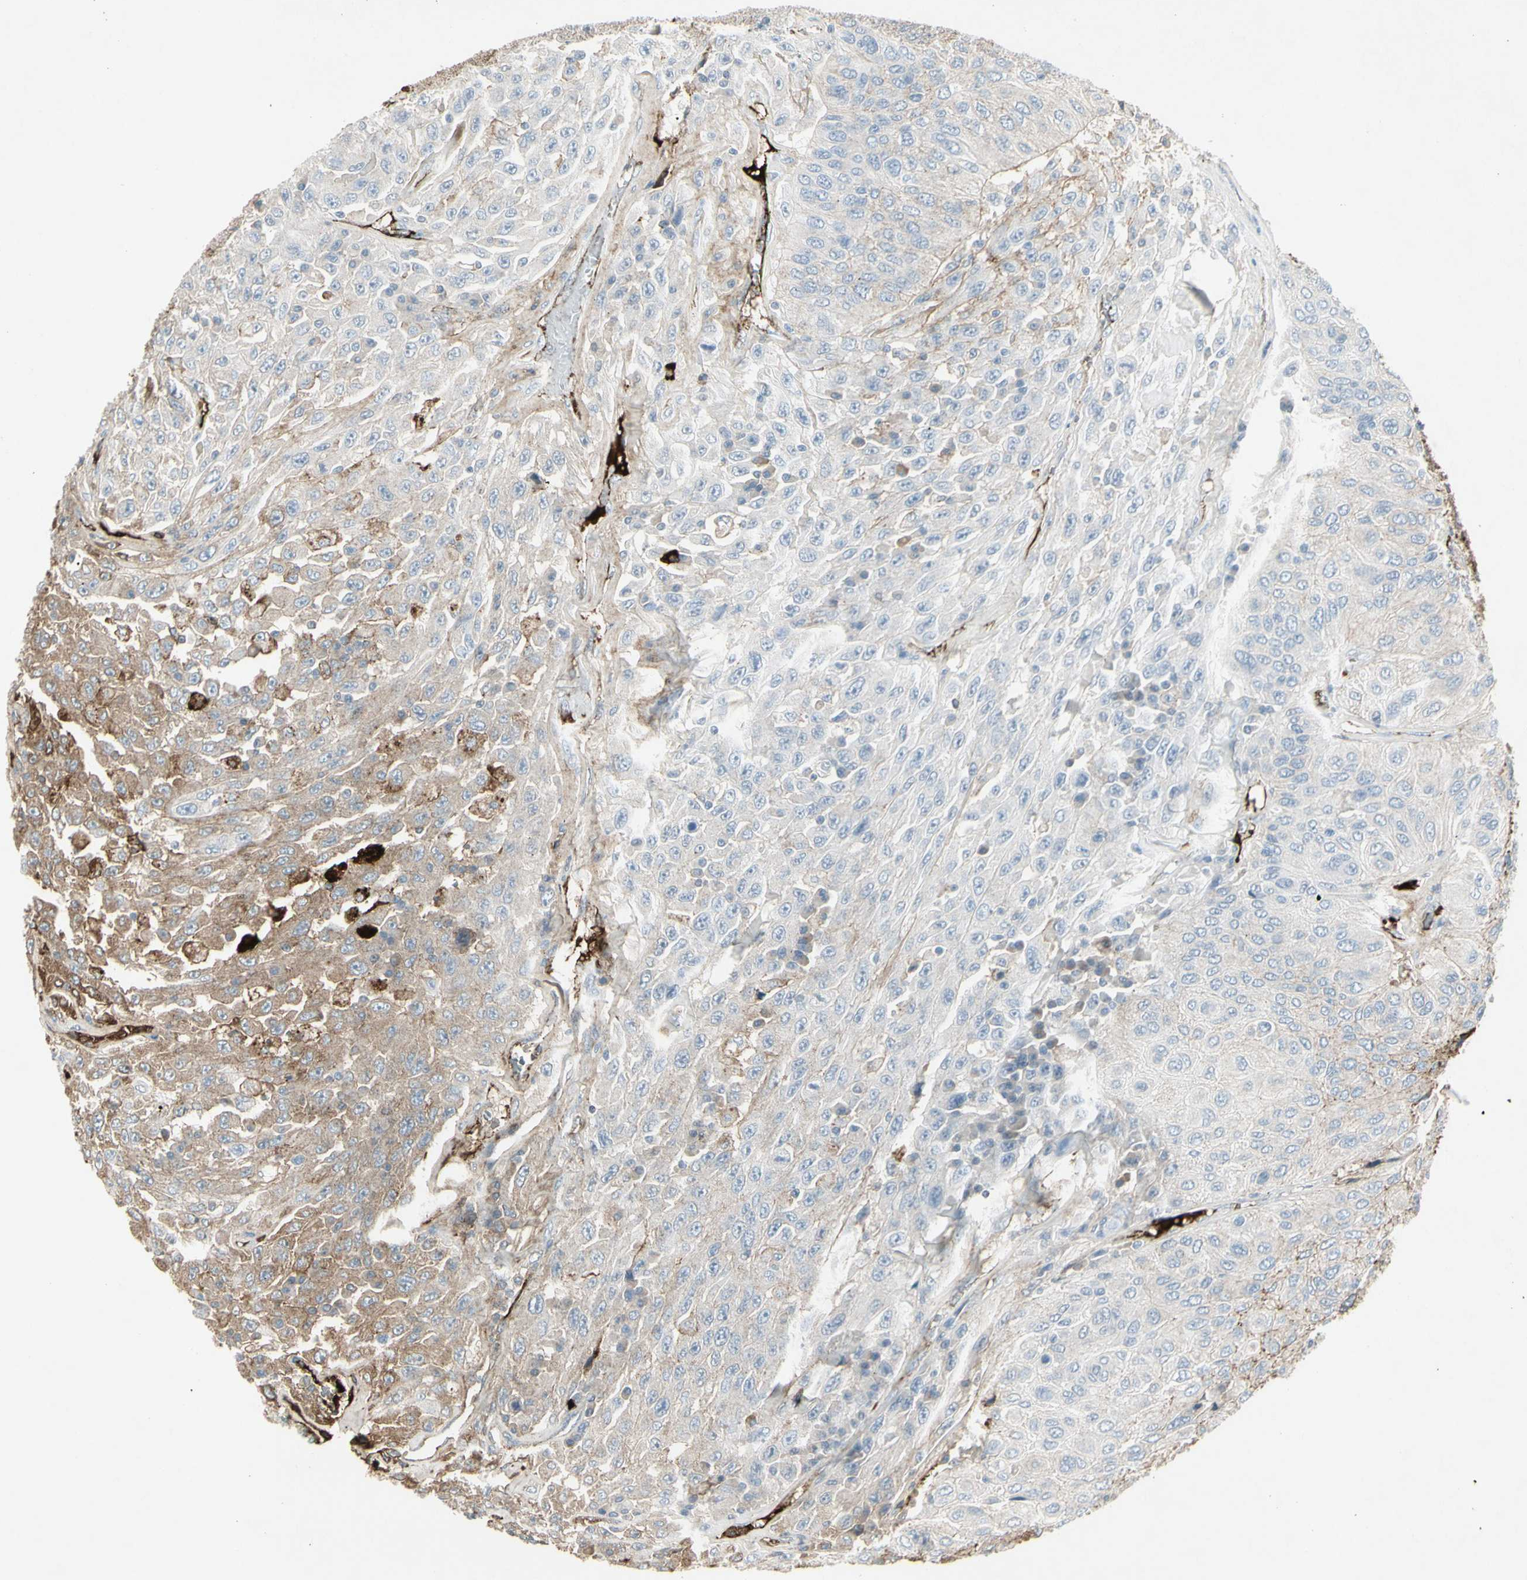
{"staining": {"intensity": "moderate", "quantity": "25%-75%", "location": "cytoplasmic/membranous"}, "tissue": "urothelial cancer", "cell_type": "Tumor cells", "image_type": "cancer", "snomed": [{"axis": "morphology", "description": "Urothelial carcinoma, High grade"}, {"axis": "topography", "description": "Urinary bladder"}], "caption": "A medium amount of moderate cytoplasmic/membranous staining is identified in approximately 25%-75% of tumor cells in high-grade urothelial carcinoma tissue. The staining was performed using DAB to visualize the protein expression in brown, while the nuclei were stained in blue with hematoxylin (Magnification: 20x).", "gene": "IGHM", "patient": {"sex": "male", "age": 66}}